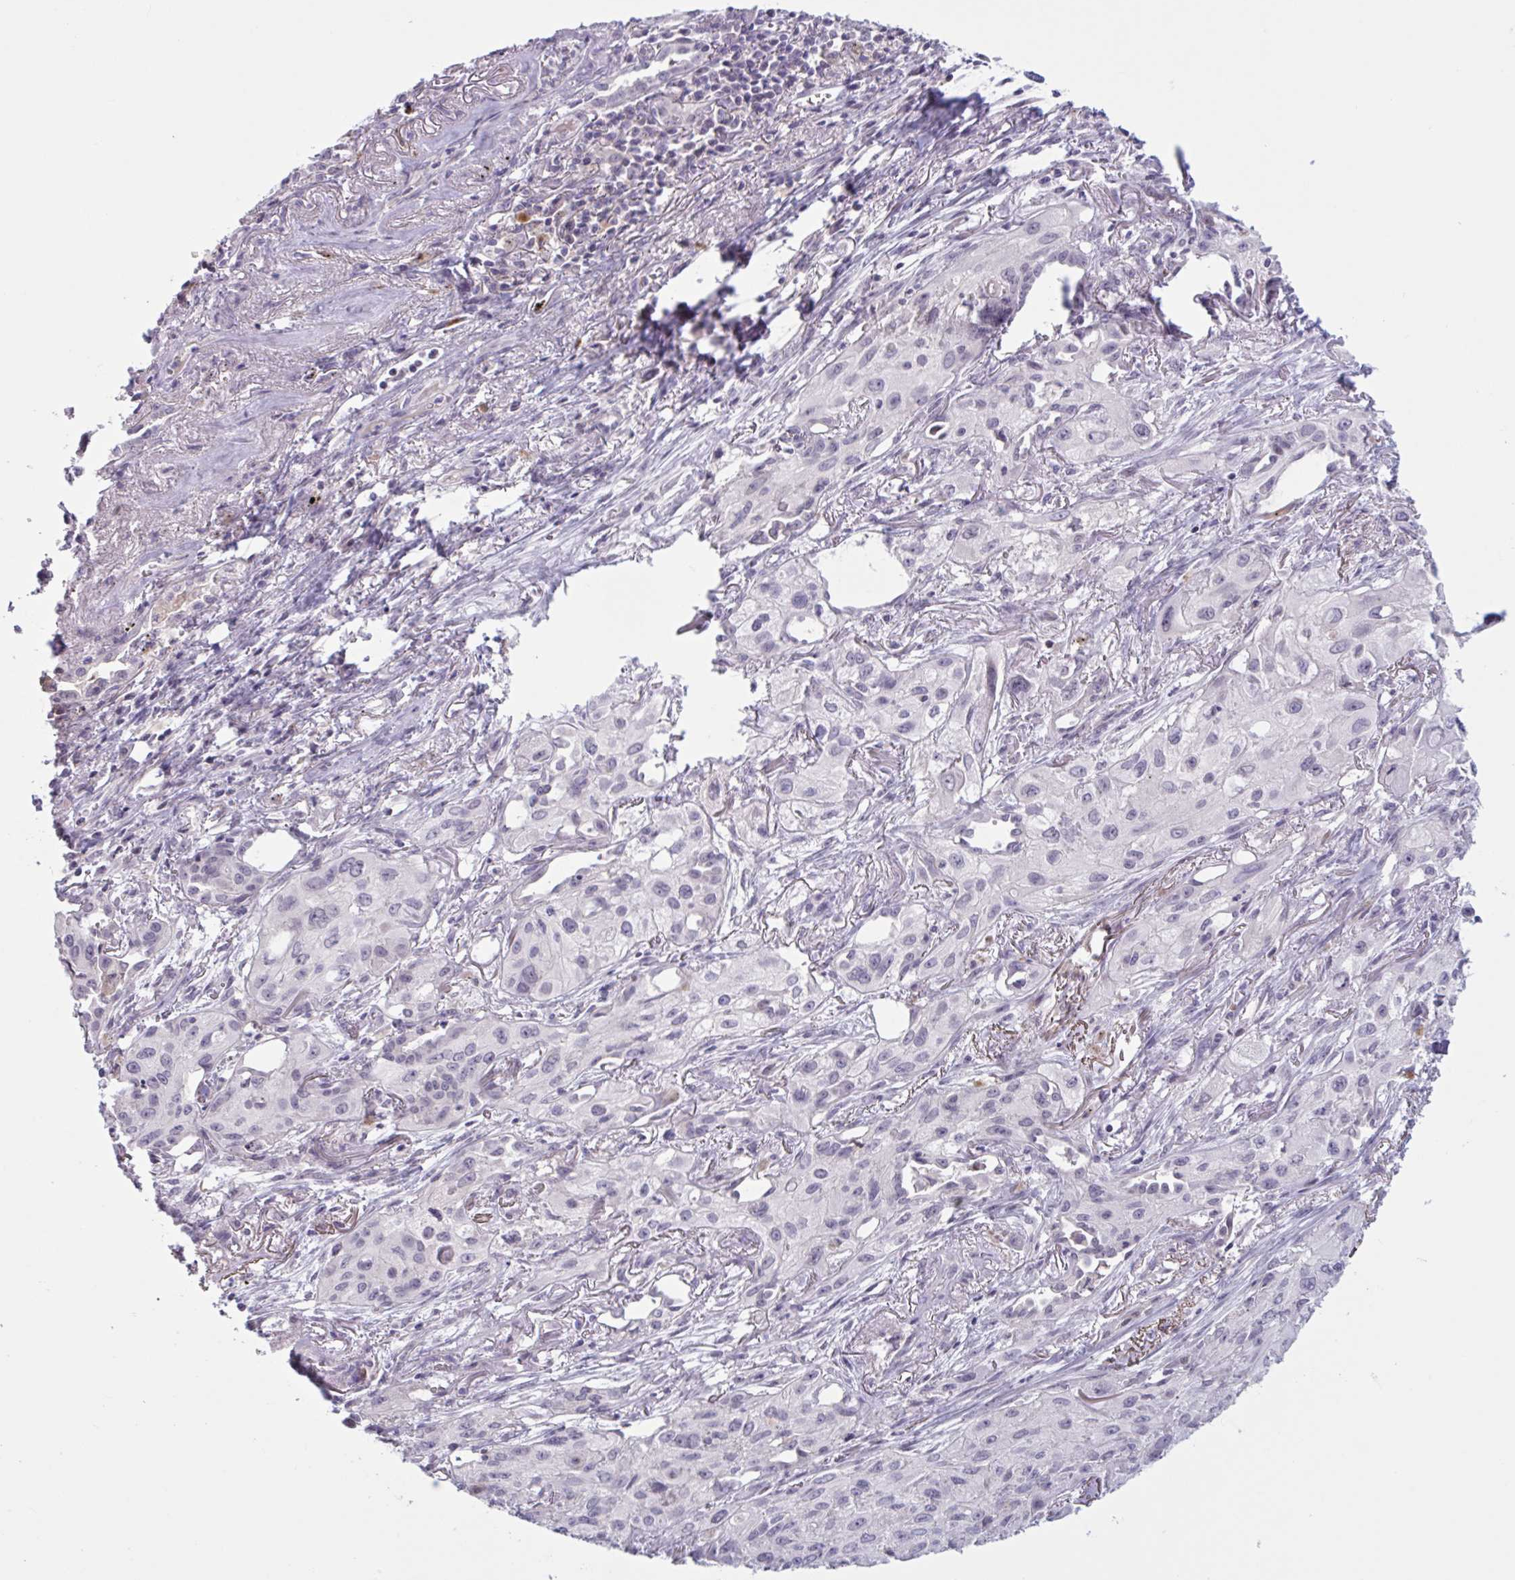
{"staining": {"intensity": "negative", "quantity": "none", "location": "none"}, "tissue": "lung cancer", "cell_type": "Tumor cells", "image_type": "cancer", "snomed": [{"axis": "morphology", "description": "Squamous cell carcinoma, NOS"}, {"axis": "topography", "description": "Lung"}], "caption": "Immunohistochemical staining of human lung cancer (squamous cell carcinoma) shows no significant staining in tumor cells.", "gene": "RFPL4B", "patient": {"sex": "male", "age": 71}}